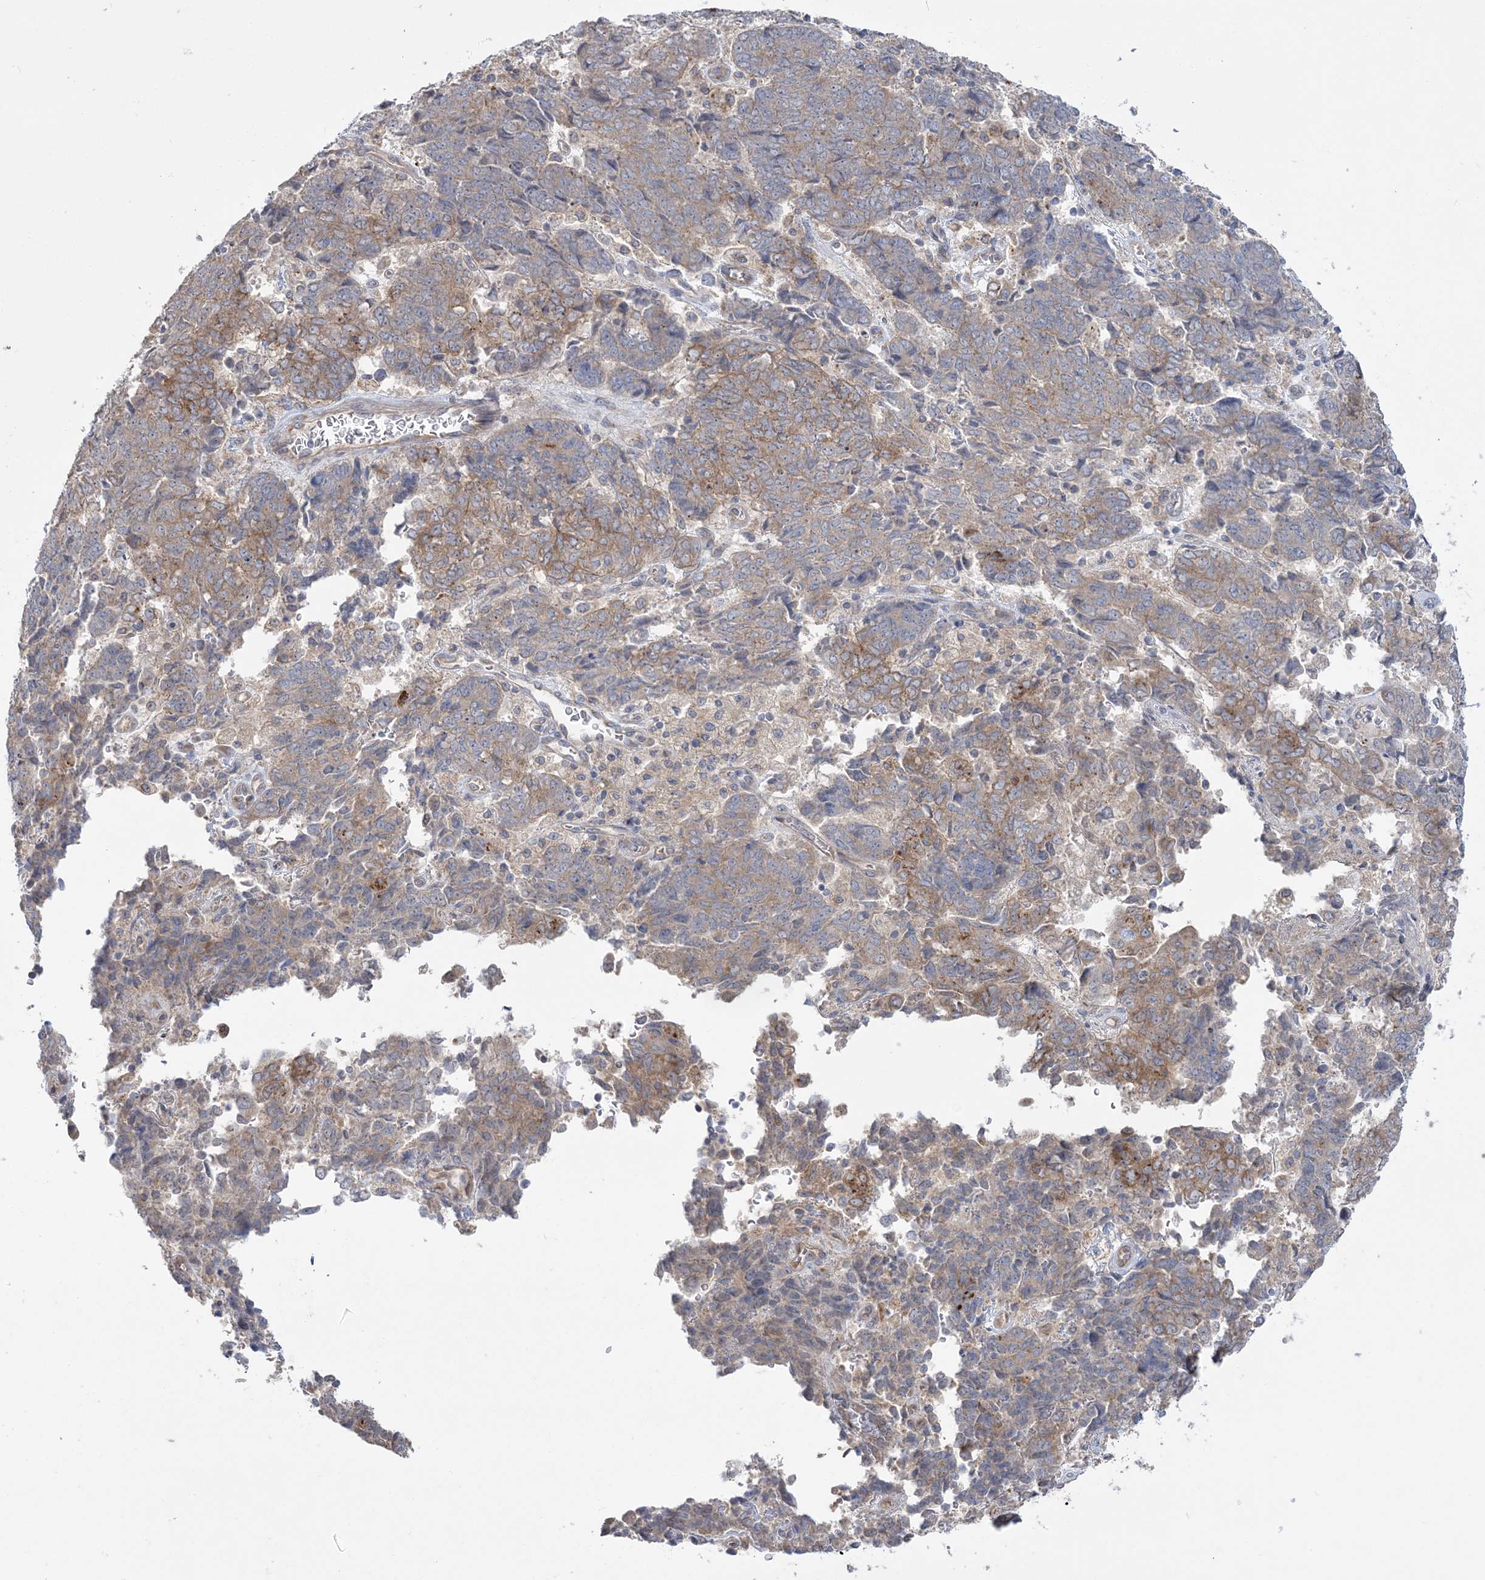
{"staining": {"intensity": "moderate", "quantity": "<25%", "location": "cytoplasmic/membranous"}, "tissue": "endometrial cancer", "cell_type": "Tumor cells", "image_type": "cancer", "snomed": [{"axis": "morphology", "description": "Adenocarcinoma, NOS"}, {"axis": "topography", "description": "Endometrium"}], "caption": "Immunohistochemical staining of human adenocarcinoma (endometrial) displays low levels of moderate cytoplasmic/membranous protein expression in approximately <25% of tumor cells. The staining is performed using DAB brown chromogen to label protein expression. The nuclei are counter-stained blue using hematoxylin.", "gene": "MMADHC", "patient": {"sex": "female", "age": 80}}